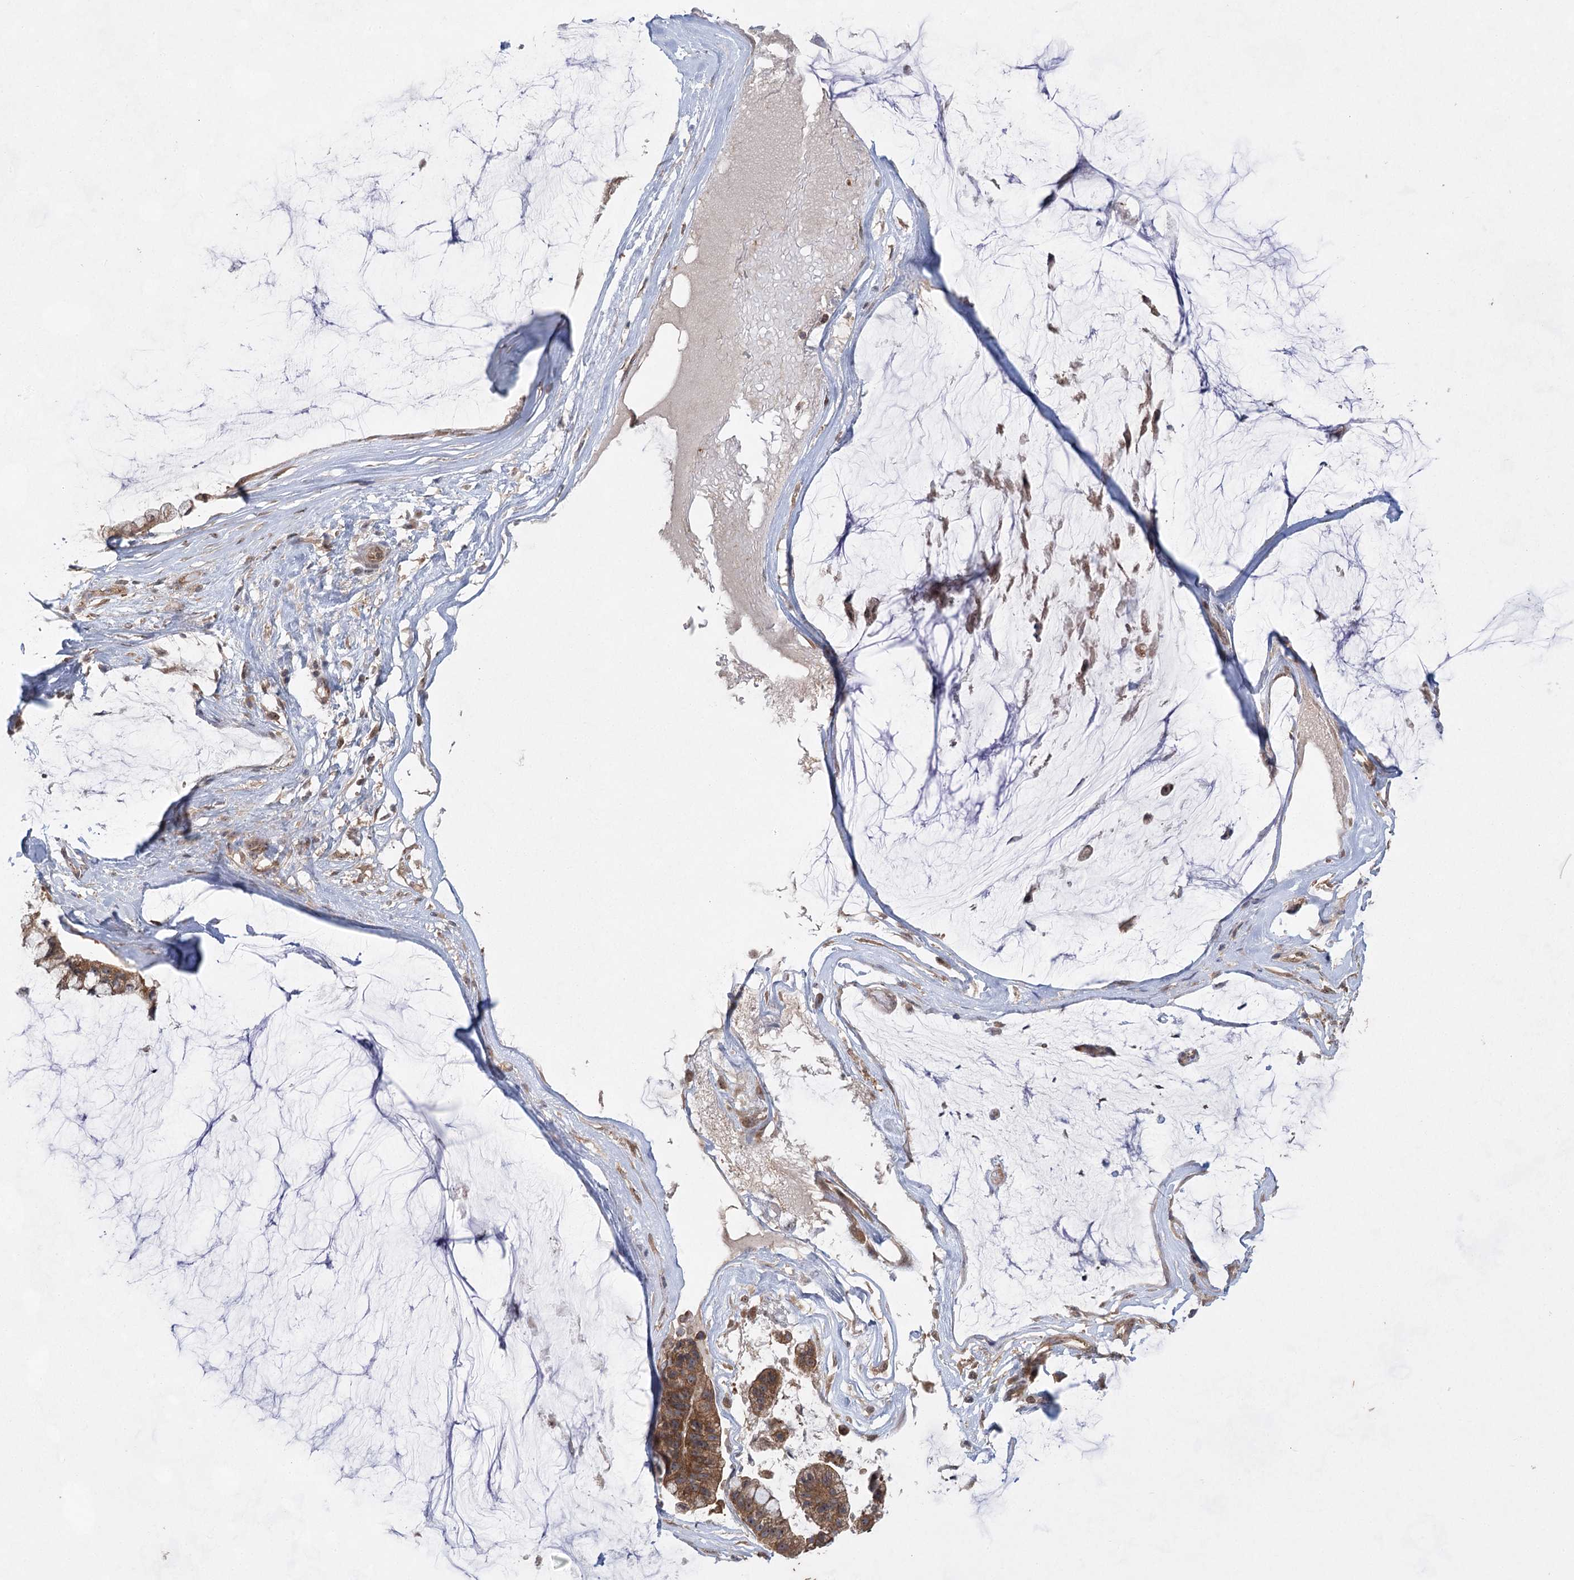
{"staining": {"intensity": "moderate", "quantity": ">75%", "location": "cytoplasmic/membranous"}, "tissue": "ovarian cancer", "cell_type": "Tumor cells", "image_type": "cancer", "snomed": [{"axis": "morphology", "description": "Cystadenocarcinoma, mucinous, NOS"}, {"axis": "topography", "description": "Ovary"}], "caption": "Moderate cytoplasmic/membranous expression is present in about >75% of tumor cells in ovarian cancer (mucinous cystadenocarcinoma).", "gene": "EIF3A", "patient": {"sex": "female", "age": 39}}